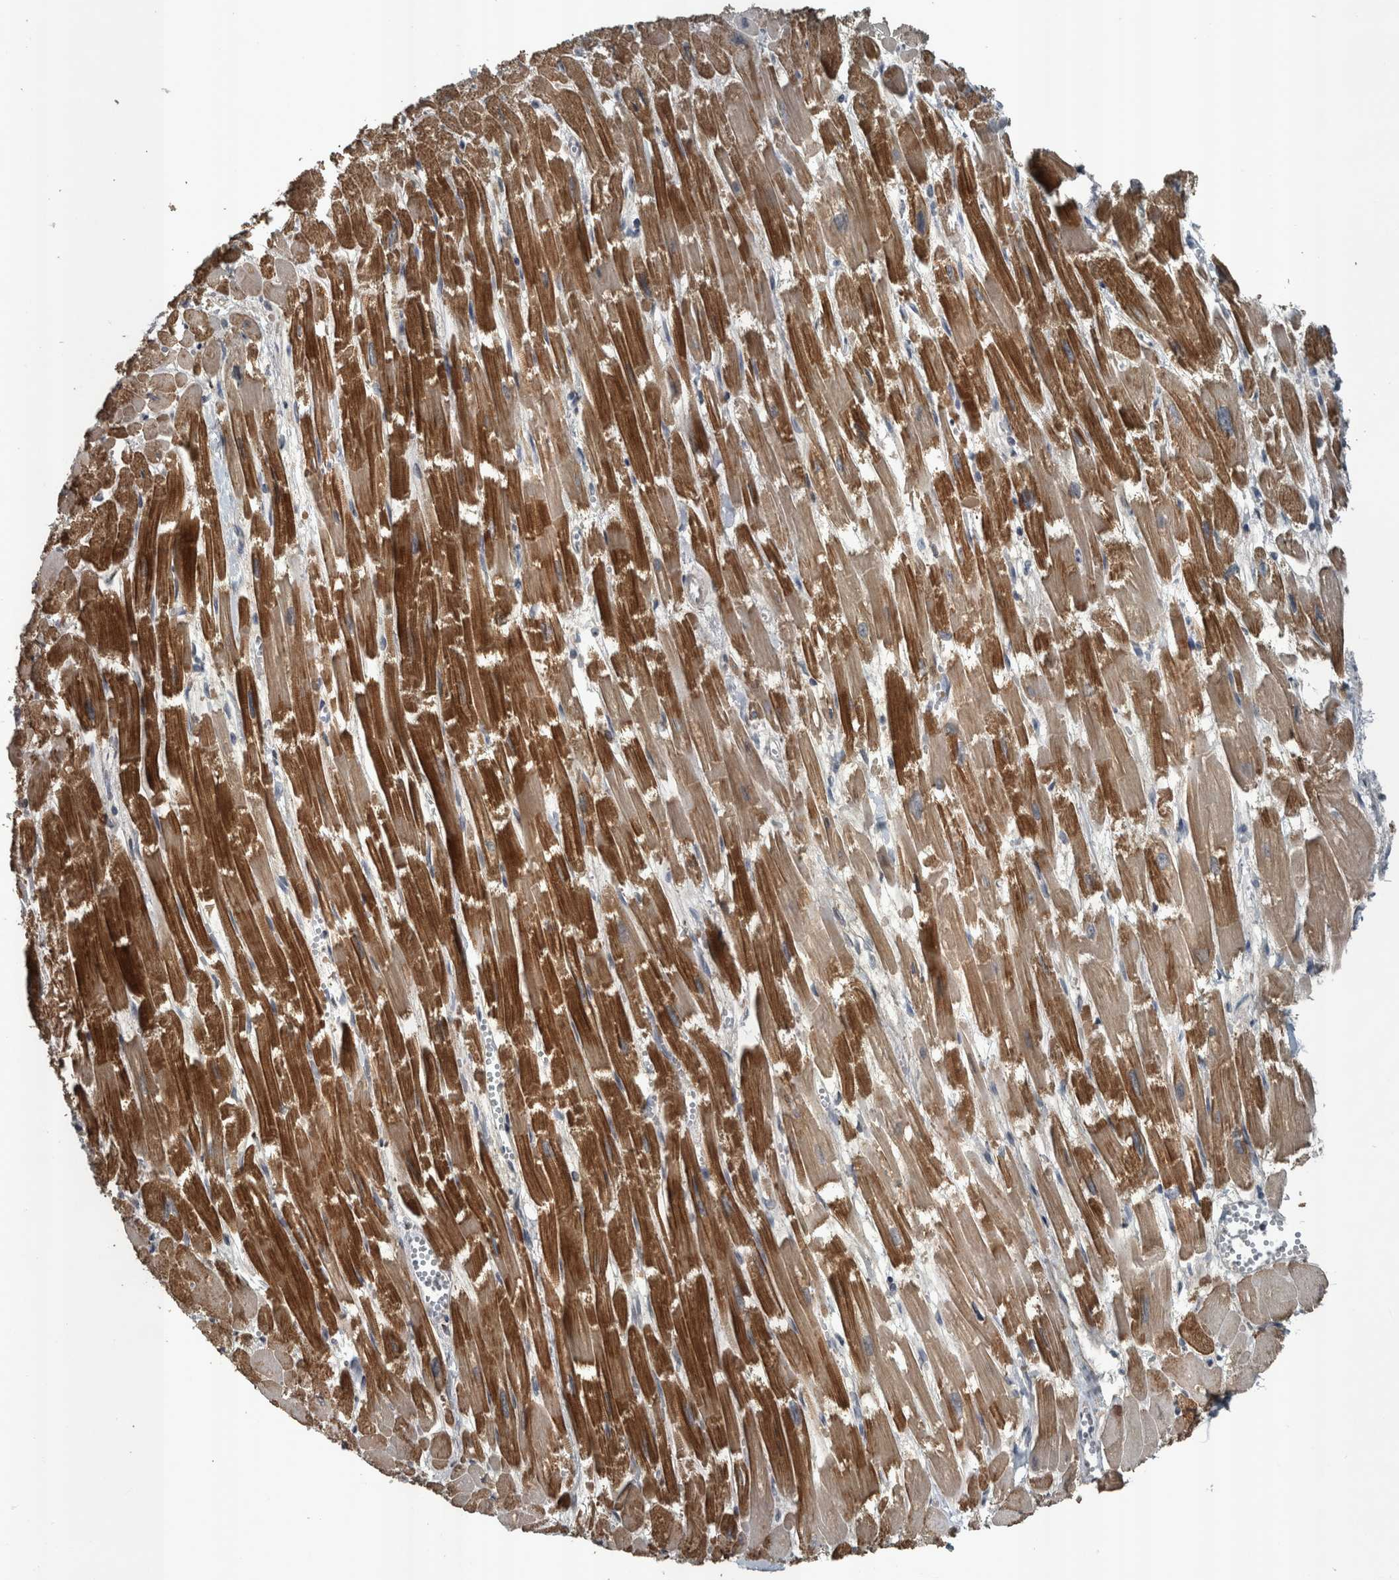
{"staining": {"intensity": "strong", "quantity": ">75%", "location": "cytoplasmic/membranous"}, "tissue": "heart muscle", "cell_type": "Cardiomyocytes", "image_type": "normal", "snomed": [{"axis": "morphology", "description": "Normal tissue, NOS"}, {"axis": "topography", "description": "Heart"}], "caption": "About >75% of cardiomyocytes in unremarkable human heart muscle reveal strong cytoplasmic/membranous protein expression as visualized by brown immunohistochemical staining.", "gene": "ZNF345", "patient": {"sex": "male", "age": 54}}